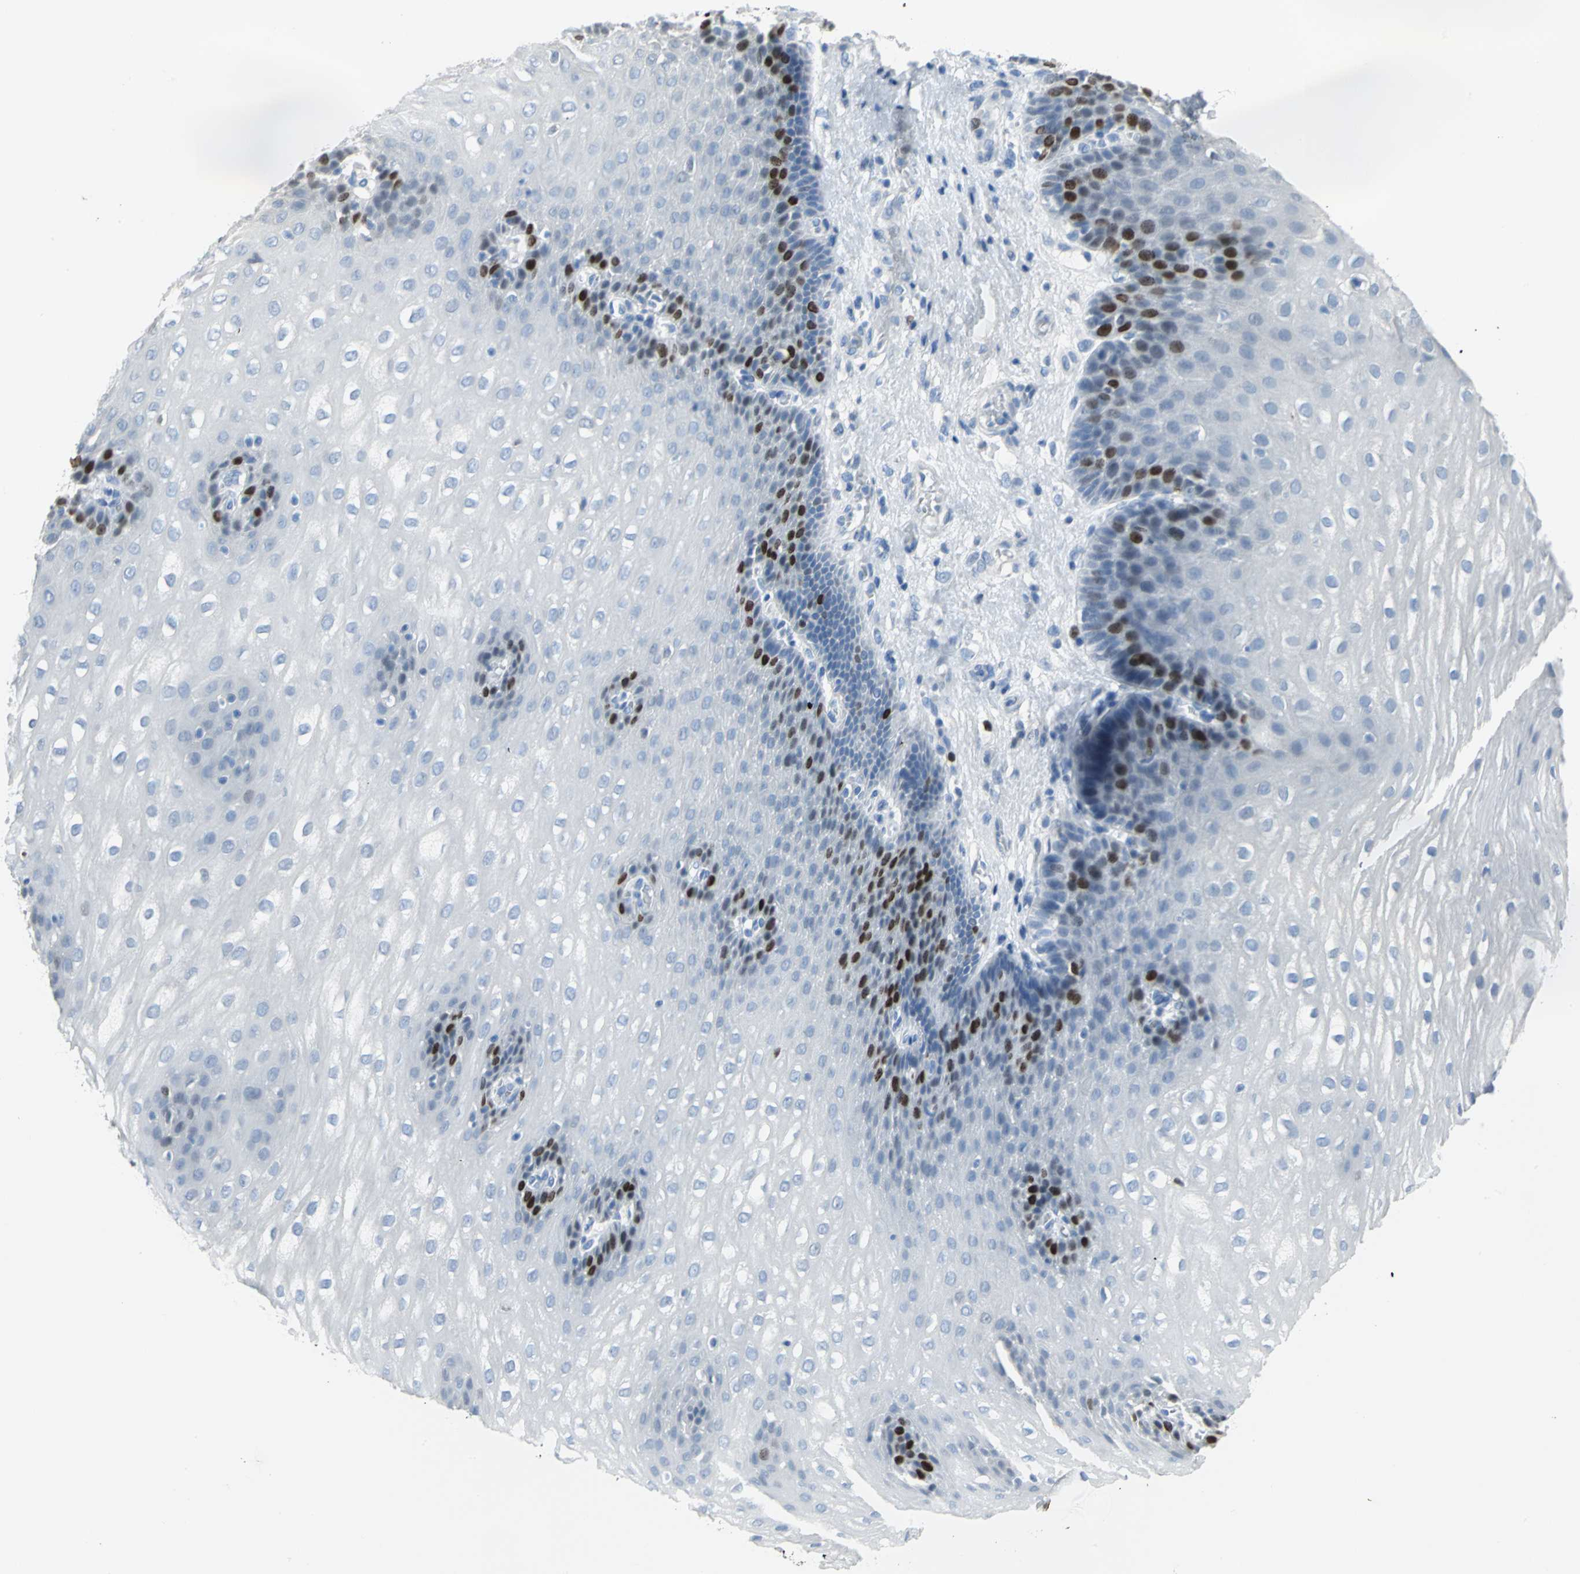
{"staining": {"intensity": "strong", "quantity": "<25%", "location": "nuclear"}, "tissue": "esophagus", "cell_type": "Squamous epithelial cells", "image_type": "normal", "snomed": [{"axis": "morphology", "description": "Normal tissue, NOS"}, {"axis": "topography", "description": "Esophagus"}], "caption": "IHC of unremarkable esophagus reveals medium levels of strong nuclear expression in approximately <25% of squamous epithelial cells.", "gene": "MCM3", "patient": {"sex": "male", "age": 48}}